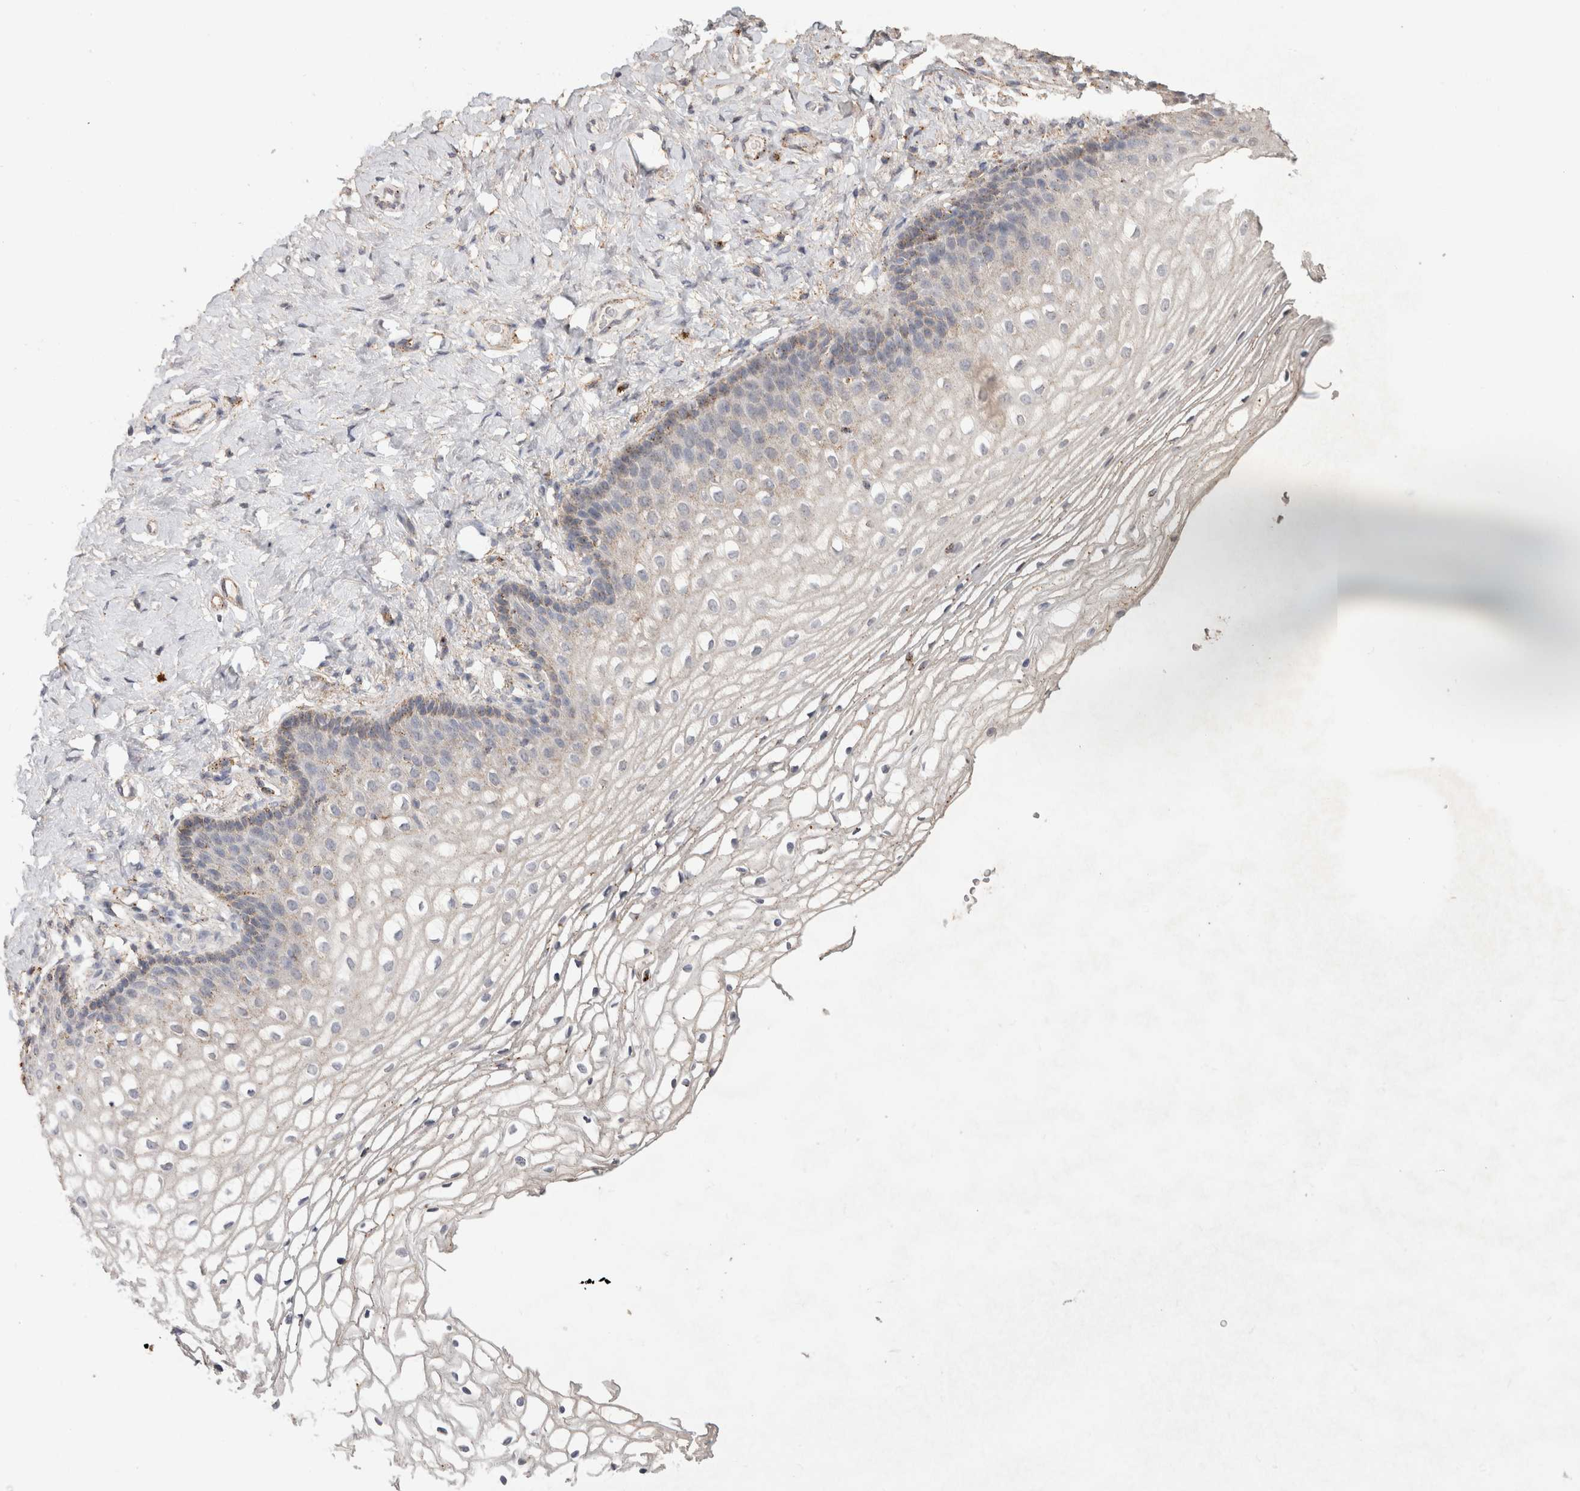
{"staining": {"intensity": "negative", "quantity": "none", "location": "none"}, "tissue": "vagina", "cell_type": "Squamous epithelial cells", "image_type": "normal", "snomed": [{"axis": "morphology", "description": "Normal tissue, NOS"}, {"axis": "topography", "description": "Vagina"}], "caption": "DAB (3,3'-diaminobenzidine) immunohistochemical staining of normal human vagina displays no significant expression in squamous epithelial cells.", "gene": "ARSA", "patient": {"sex": "female", "age": 60}}